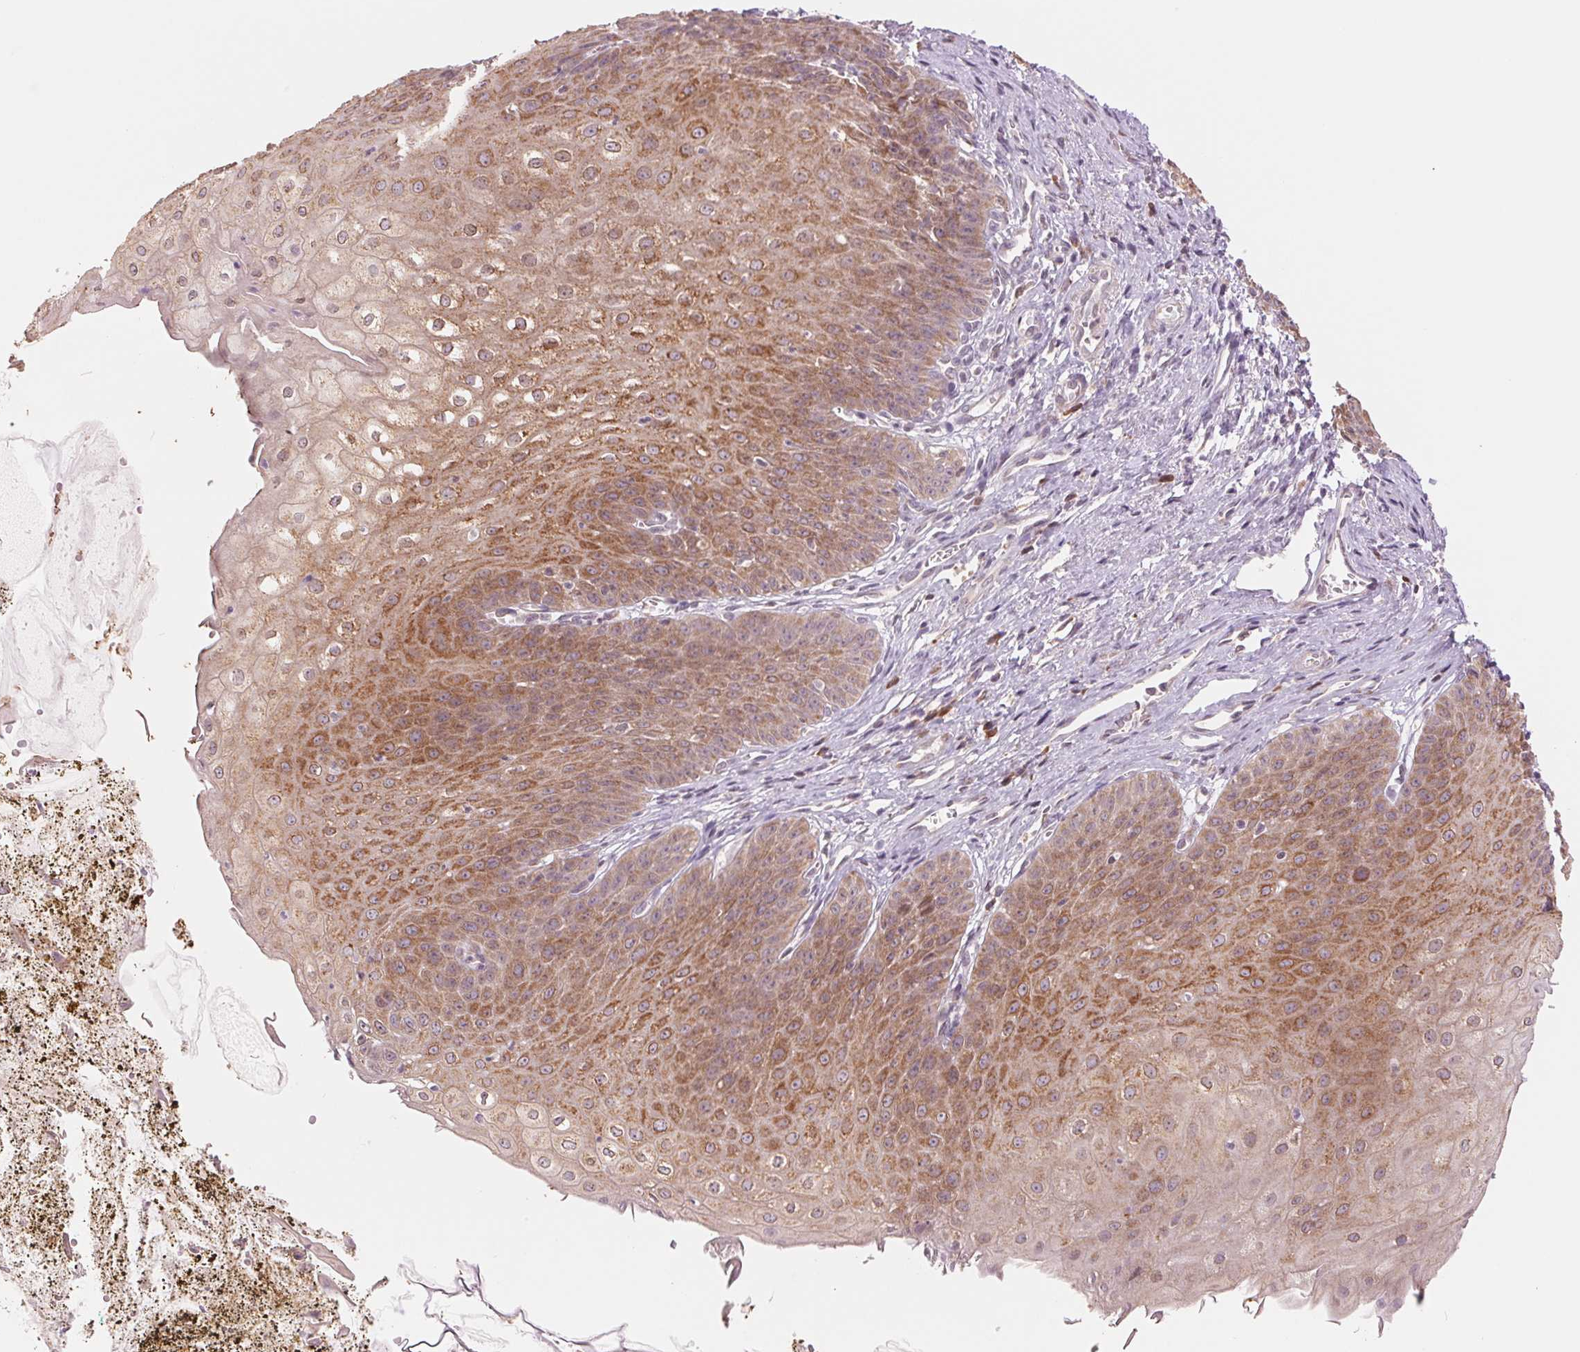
{"staining": {"intensity": "moderate", "quantity": ">75%", "location": "cytoplasmic/membranous"}, "tissue": "esophagus", "cell_type": "Squamous epithelial cells", "image_type": "normal", "snomed": [{"axis": "morphology", "description": "Normal tissue, NOS"}, {"axis": "topography", "description": "Esophagus"}], "caption": "Immunohistochemical staining of normal human esophagus shows moderate cytoplasmic/membranous protein positivity in approximately >75% of squamous epithelial cells.", "gene": "TECR", "patient": {"sex": "male", "age": 71}}